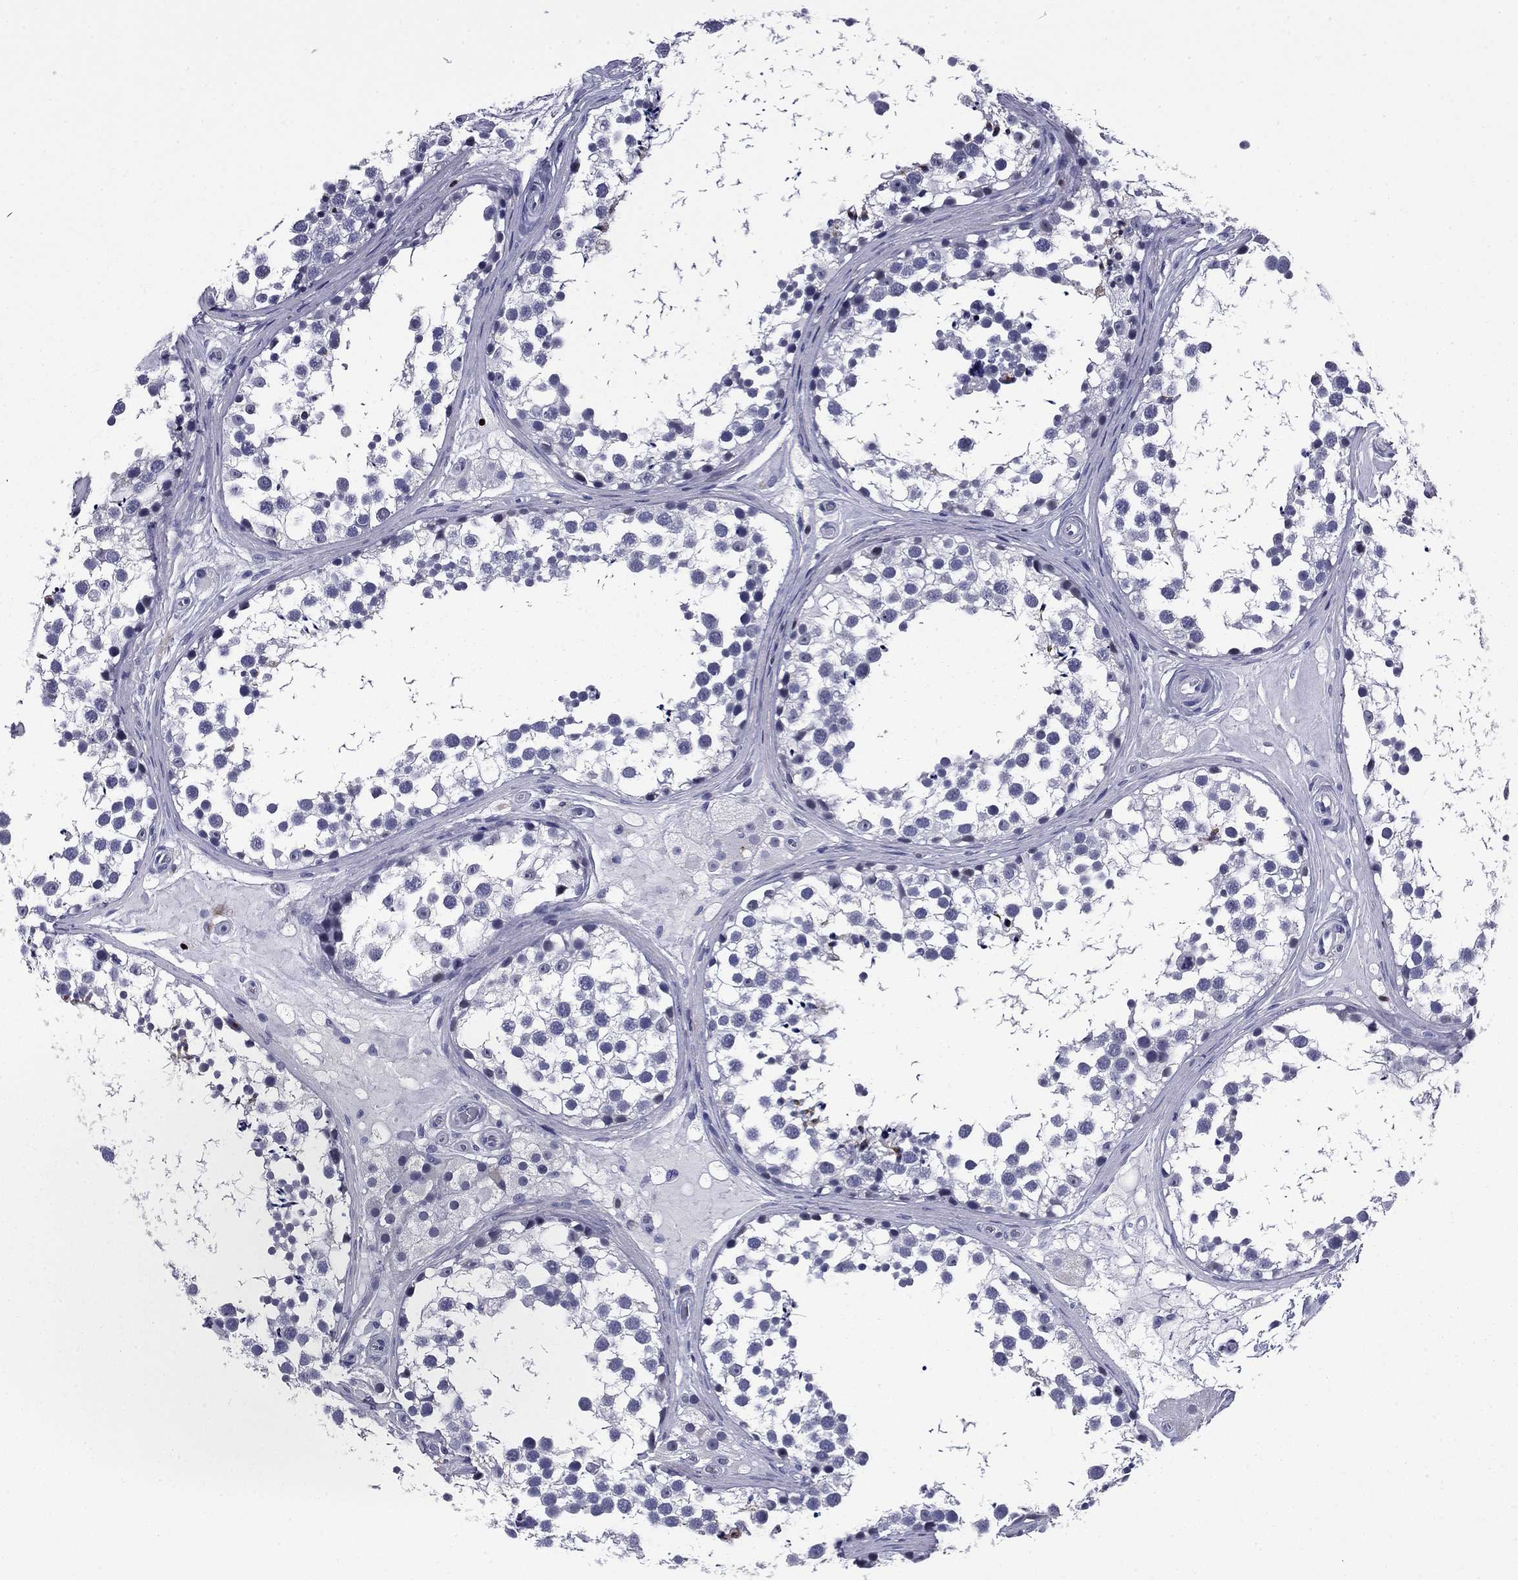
{"staining": {"intensity": "negative", "quantity": "none", "location": "none"}, "tissue": "testis", "cell_type": "Cells in seminiferous ducts", "image_type": "normal", "snomed": [{"axis": "morphology", "description": "Normal tissue, NOS"}, {"axis": "morphology", "description": "Seminoma, NOS"}, {"axis": "topography", "description": "Testis"}], "caption": "Cells in seminiferous ducts show no significant protein positivity in unremarkable testis. (DAB IHC with hematoxylin counter stain).", "gene": "IKZF3", "patient": {"sex": "male", "age": 65}}